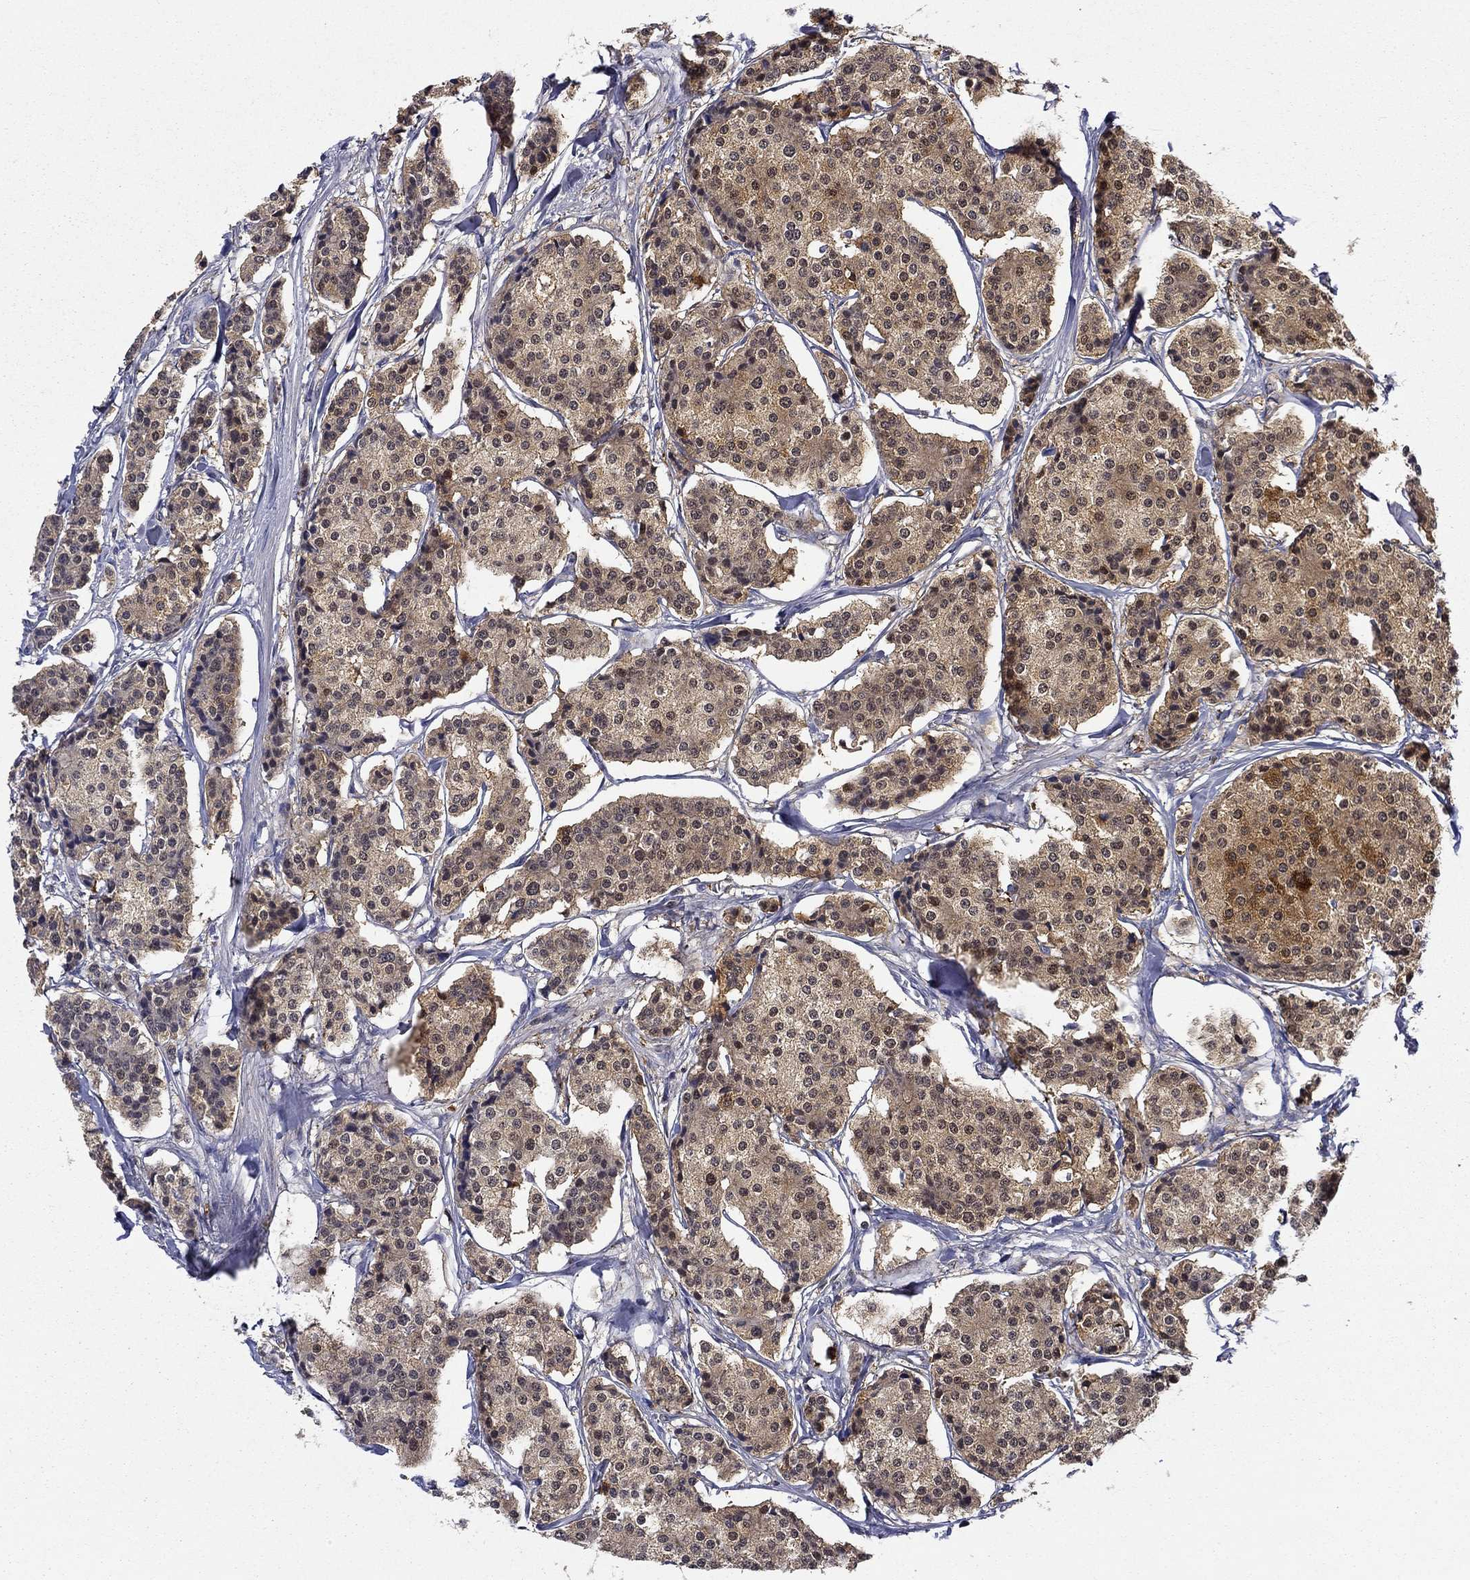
{"staining": {"intensity": "moderate", "quantity": "25%-75%", "location": "cytoplasmic/membranous"}, "tissue": "carcinoid", "cell_type": "Tumor cells", "image_type": "cancer", "snomed": [{"axis": "morphology", "description": "Carcinoid, malignant, NOS"}, {"axis": "topography", "description": "Small intestine"}], "caption": "Human carcinoid (malignant) stained for a protein (brown) shows moderate cytoplasmic/membranous positive positivity in about 25%-75% of tumor cells.", "gene": "DDTL", "patient": {"sex": "female", "age": 65}}